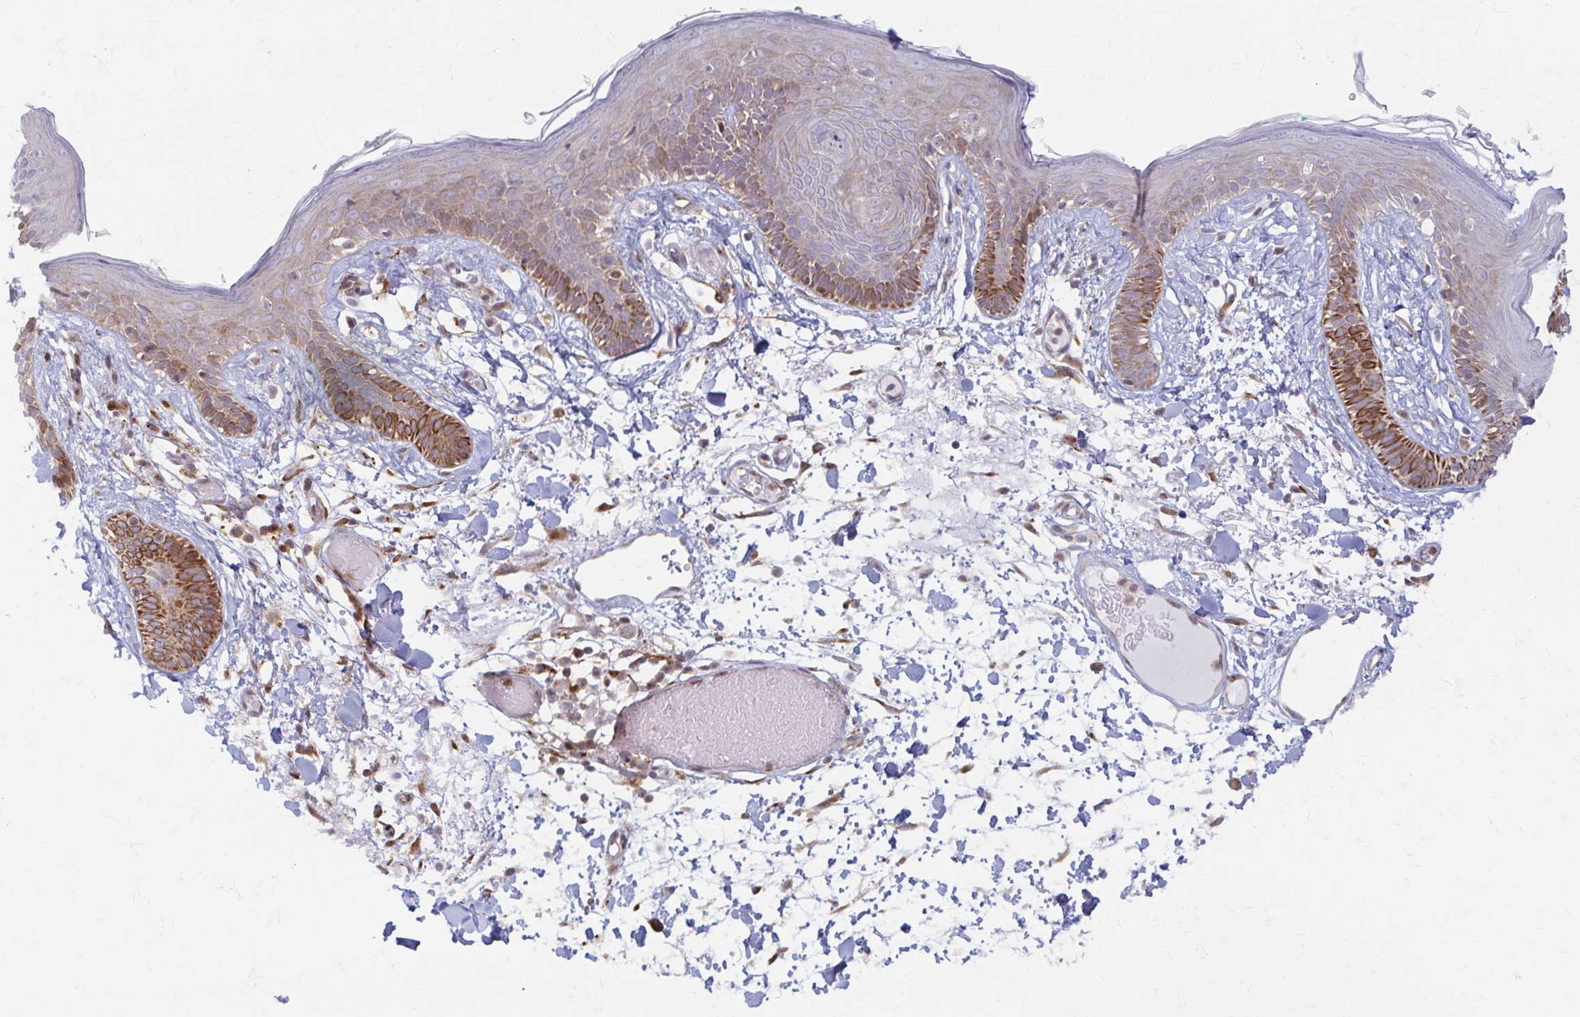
{"staining": {"intensity": "moderate", "quantity": ">75%", "location": "cytoplasmic/membranous"}, "tissue": "skin", "cell_type": "Fibroblasts", "image_type": "normal", "snomed": [{"axis": "morphology", "description": "Normal tissue, NOS"}, {"axis": "topography", "description": "Skin"}], "caption": "Skin stained with immunohistochemistry (IHC) displays moderate cytoplasmic/membranous positivity in about >75% of fibroblasts. The staining is performed using DAB (3,3'-diaminobenzidine) brown chromogen to label protein expression. The nuclei are counter-stained blue using hematoxylin.", "gene": "ARHGAP35", "patient": {"sex": "male", "age": 79}}